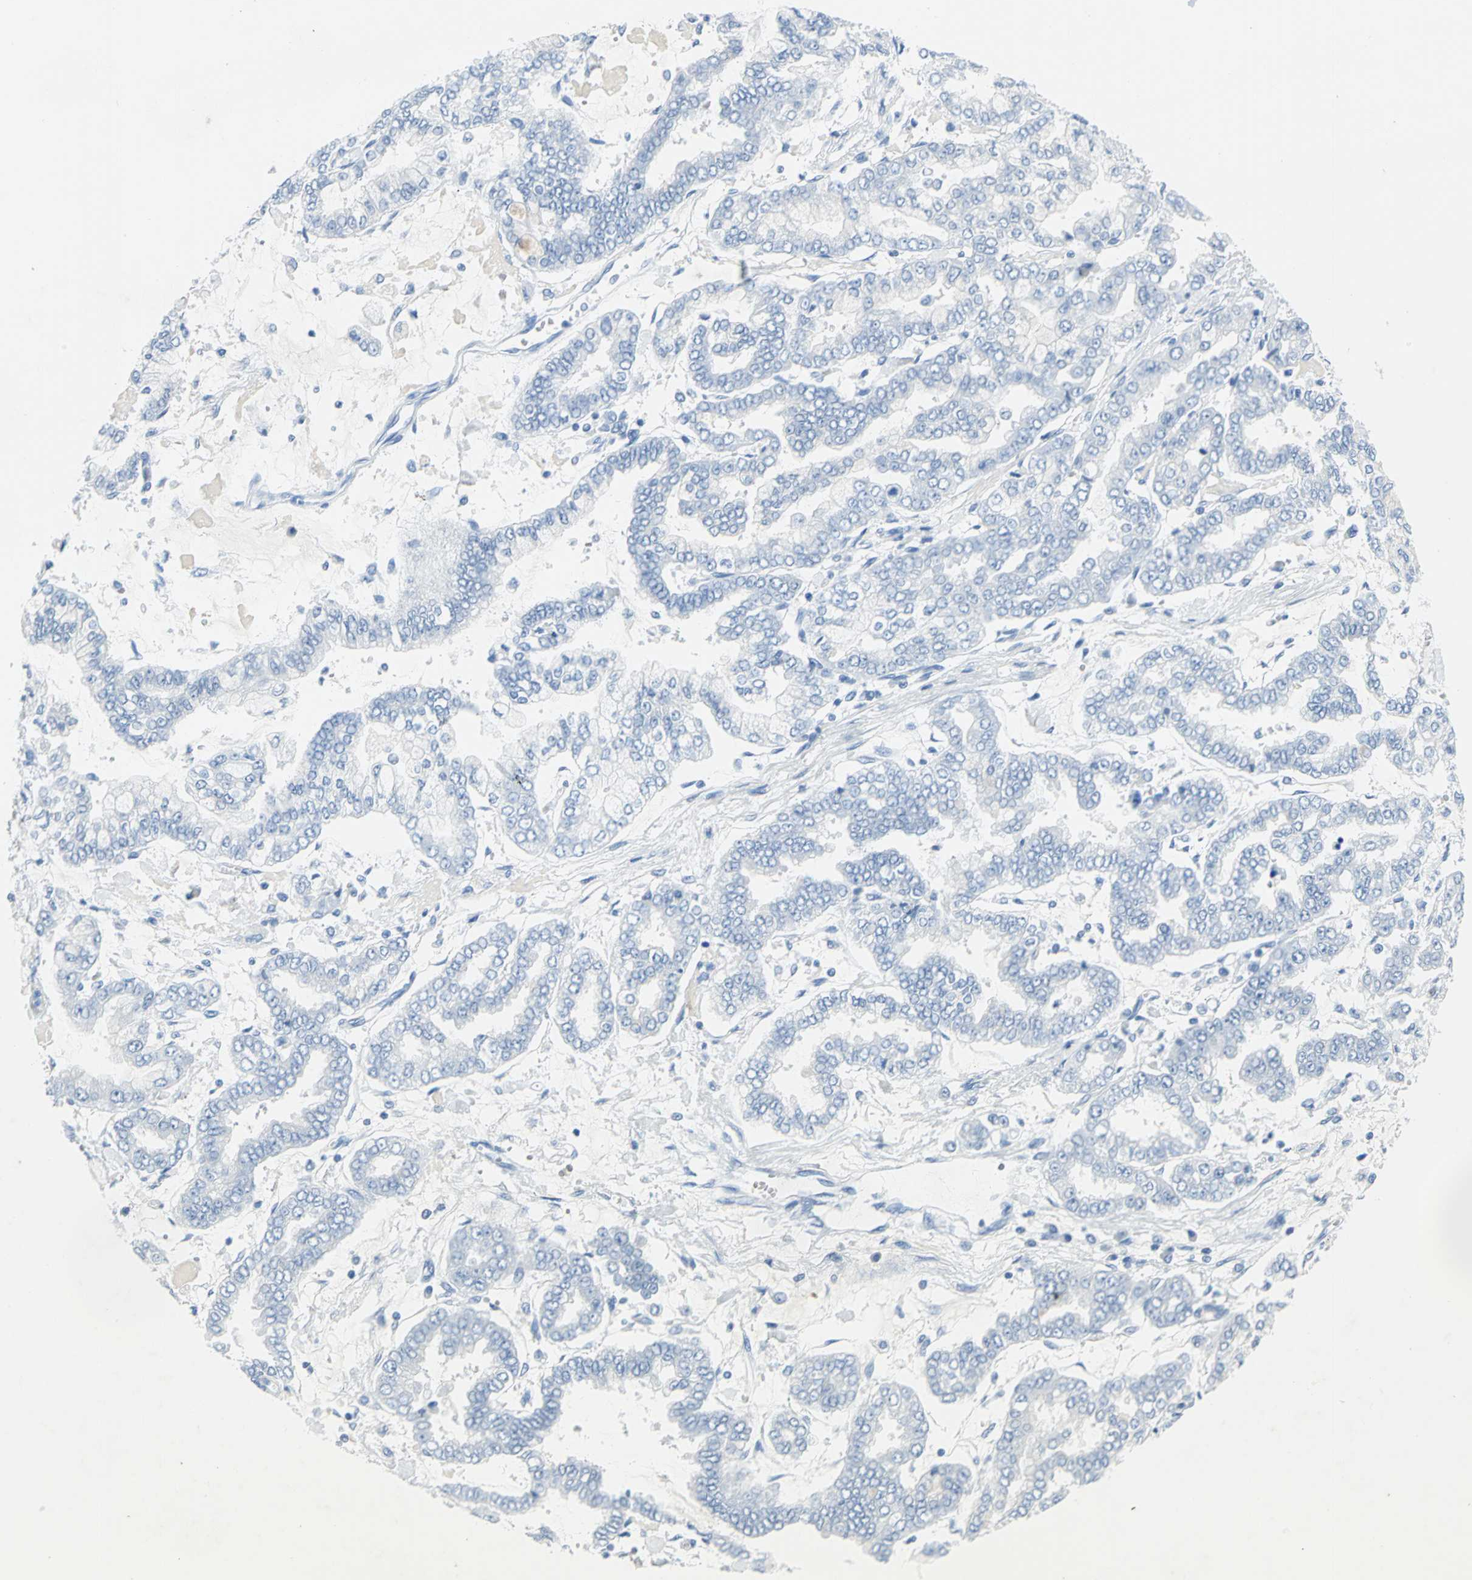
{"staining": {"intensity": "negative", "quantity": "none", "location": "none"}, "tissue": "stomach cancer", "cell_type": "Tumor cells", "image_type": "cancer", "snomed": [{"axis": "morphology", "description": "Normal tissue, NOS"}, {"axis": "morphology", "description": "Adenocarcinoma, NOS"}, {"axis": "topography", "description": "Stomach, upper"}, {"axis": "topography", "description": "Stomach"}], "caption": "This photomicrograph is of stomach adenocarcinoma stained with IHC to label a protein in brown with the nuclei are counter-stained blue. There is no staining in tumor cells. (Stains: DAB (3,3'-diaminobenzidine) IHC with hematoxylin counter stain, Microscopy: brightfield microscopy at high magnification).", "gene": "SFN", "patient": {"sex": "male", "age": 76}}